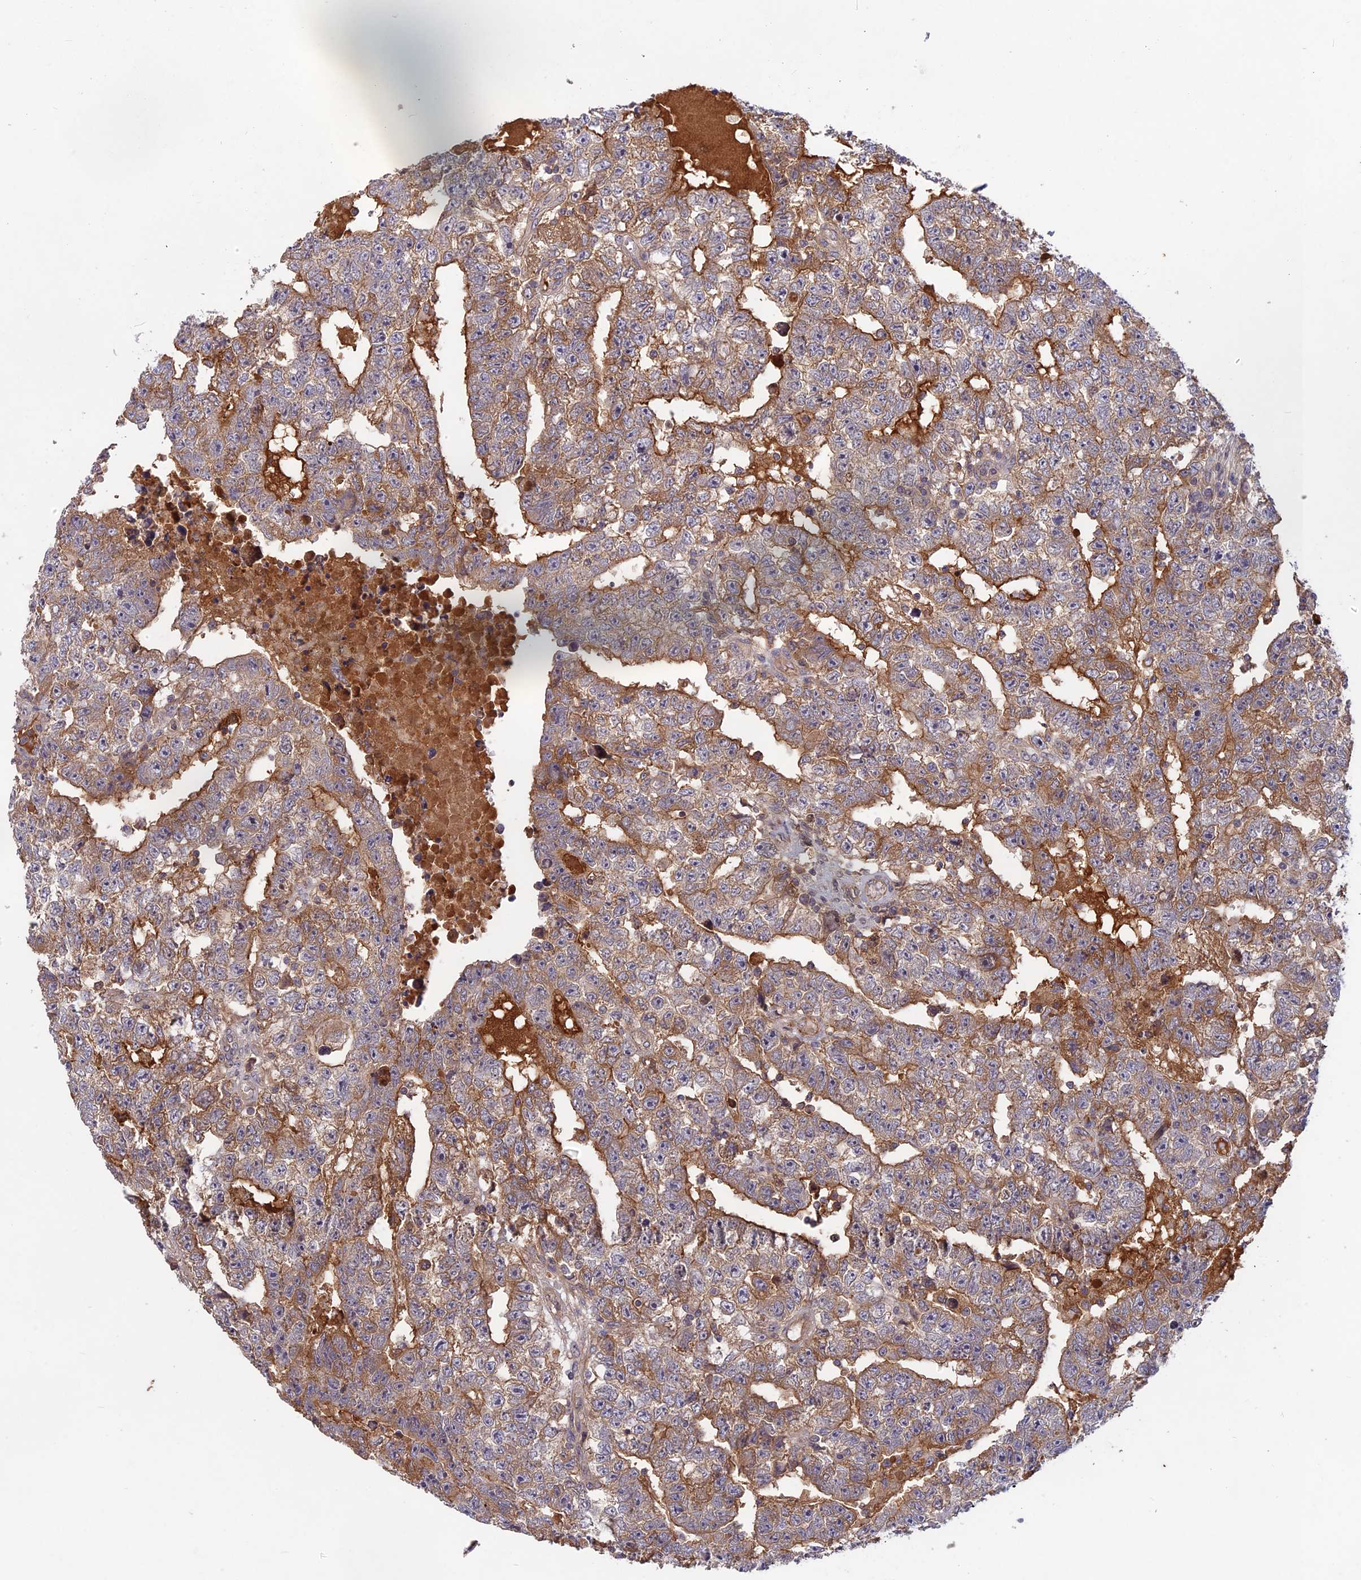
{"staining": {"intensity": "moderate", "quantity": ">75%", "location": "cytoplasmic/membranous"}, "tissue": "testis cancer", "cell_type": "Tumor cells", "image_type": "cancer", "snomed": [{"axis": "morphology", "description": "Carcinoma, Embryonal, NOS"}, {"axis": "topography", "description": "Testis"}], "caption": "Immunohistochemistry (IHC) micrograph of neoplastic tissue: embryonal carcinoma (testis) stained using immunohistochemistry reveals medium levels of moderate protein expression localized specifically in the cytoplasmic/membranous of tumor cells, appearing as a cytoplasmic/membranous brown color.", "gene": "ADO", "patient": {"sex": "male", "age": 25}}